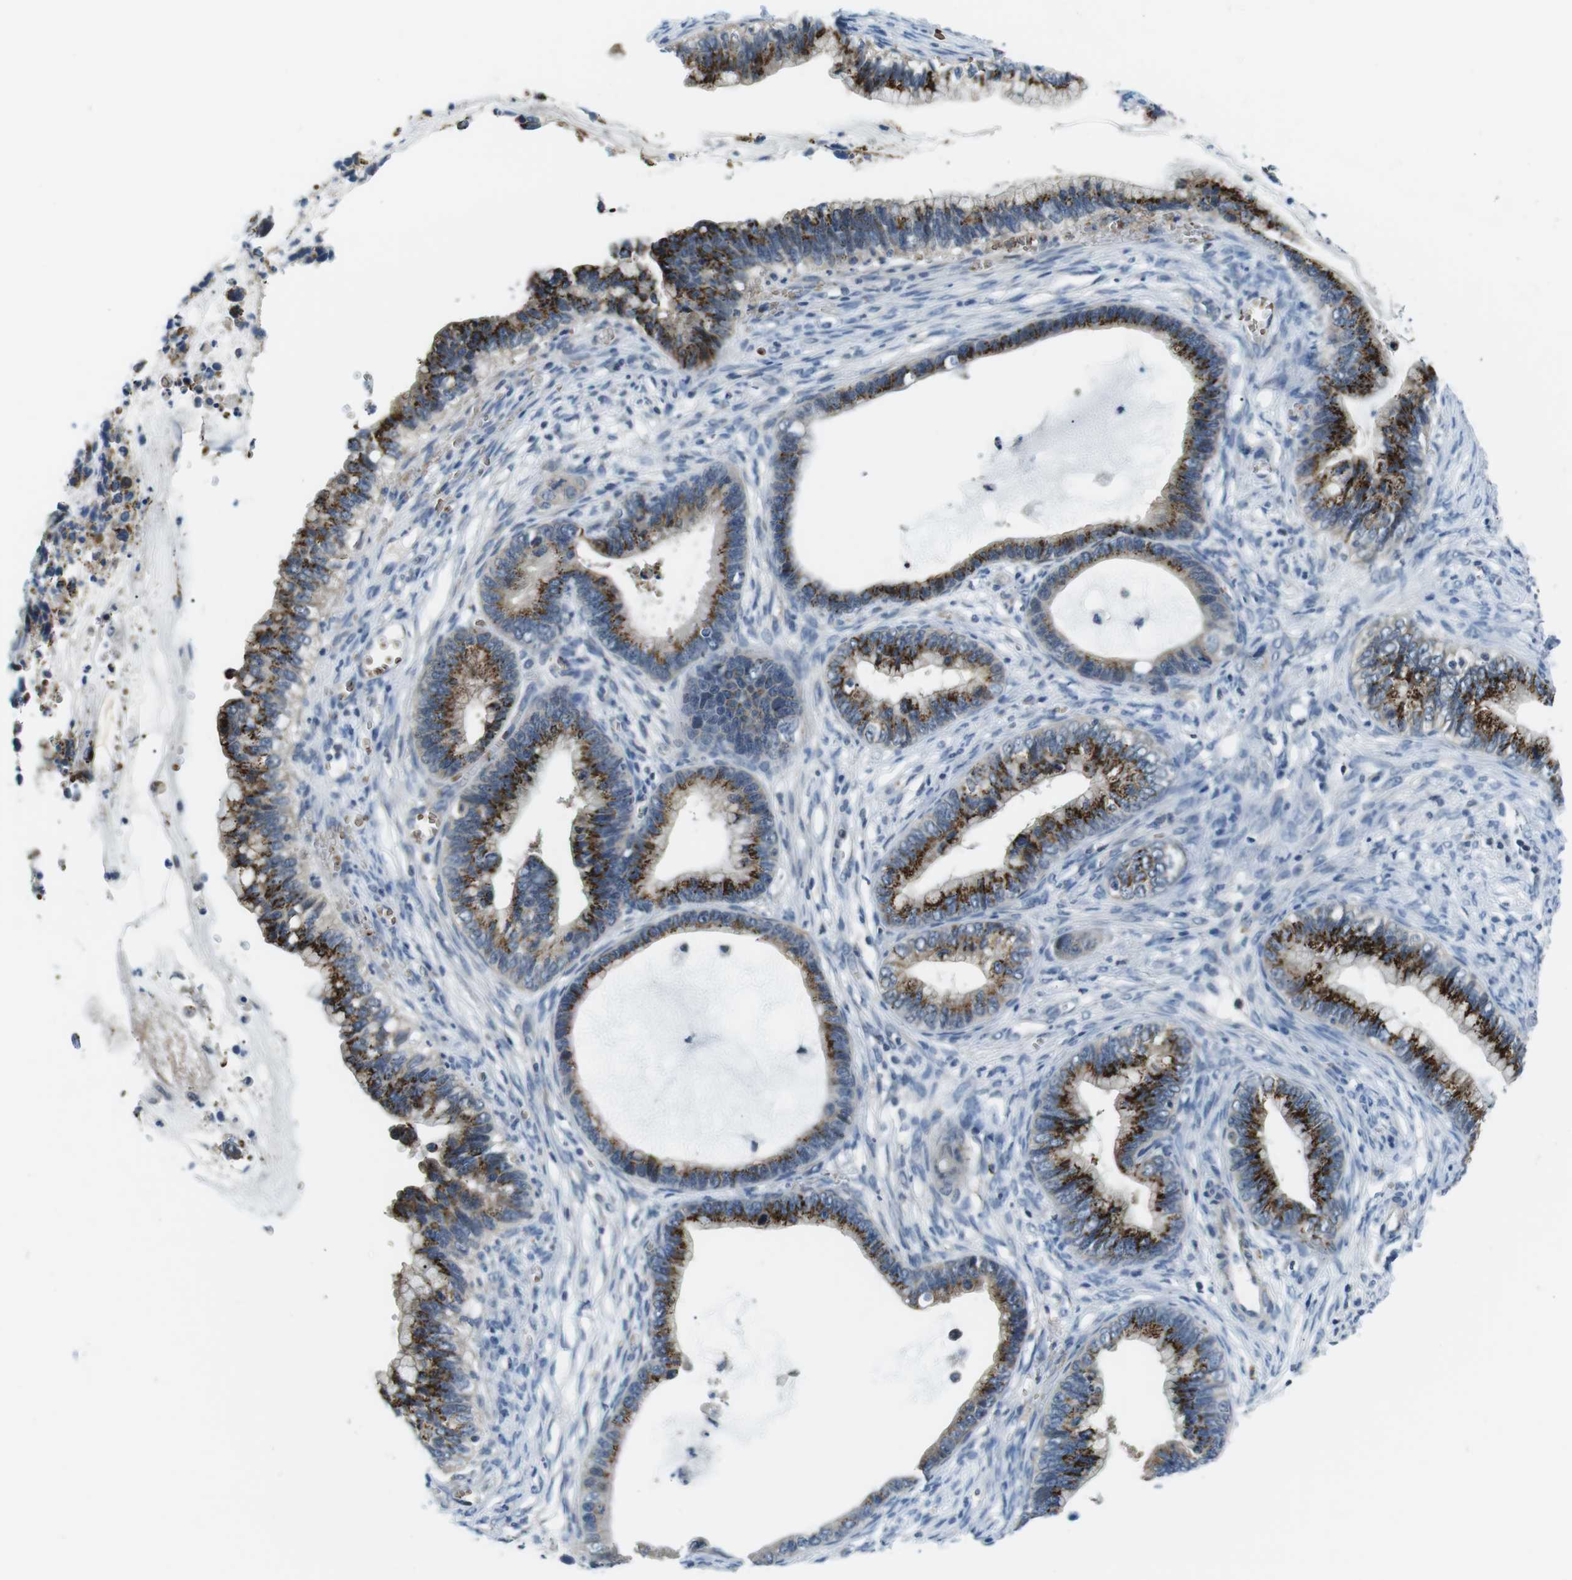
{"staining": {"intensity": "strong", "quantity": ">75%", "location": "cytoplasmic/membranous"}, "tissue": "cervical cancer", "cell_type": "Tumor cells", "image_type": "cancer", "snomed": [{"axis": "morphology", "description": "Adenocarcinoma, NOS"}, {"axis": "topography", "description": "Cervix"}], "caption": "Tumor cells demonstrate high levels of strong cytoplasmic/membranous positivity in approximately >75% of cells in human cervical adenocarcinoma.", "gene": "WSCD1", "patient": {"sex": "female", "age": 44}}